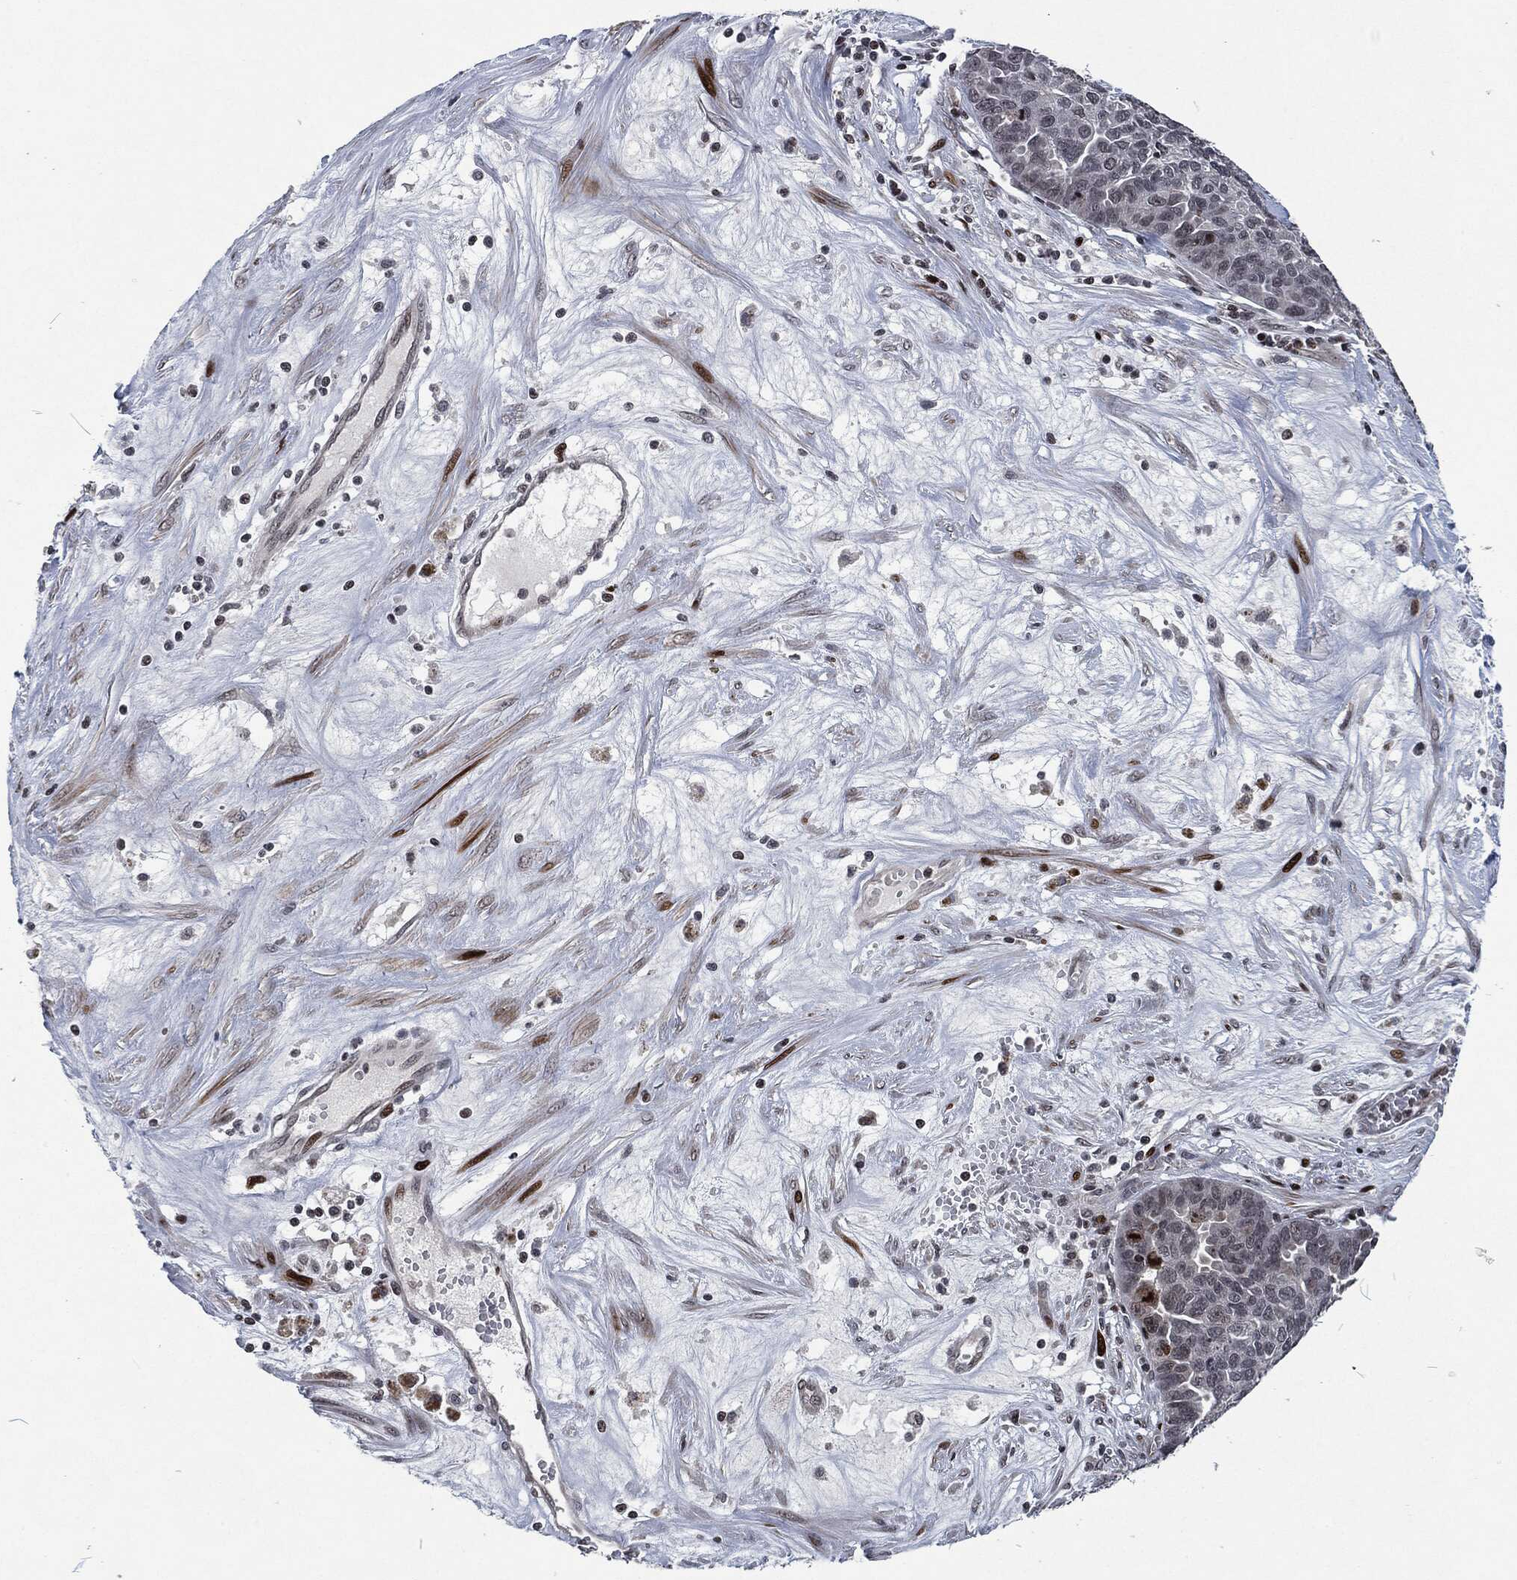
{"staining": {"intensity": "negative", "quantity": "none", "location": "none"}, "tissue": "ovarian cancer", "cell_type": "Tumor cells", "image_type": "cancer", "snomed": [{"axis": "morphology", "description": "Cystadenocarcinoma, serous, NOS"}, {"axis": "topography", "description": "Ovary"}], "caption": "Ovarian cancer (serous cystadenocarcinoma) was stained to show a protein in brown. There is no significant staining in tumor cells. (DAB (3,3'-diaminobenzidine) IHC with hematoxylin counter stain).", "gene": "EGFR", "patient": {"sex": "female", "age": 87}}